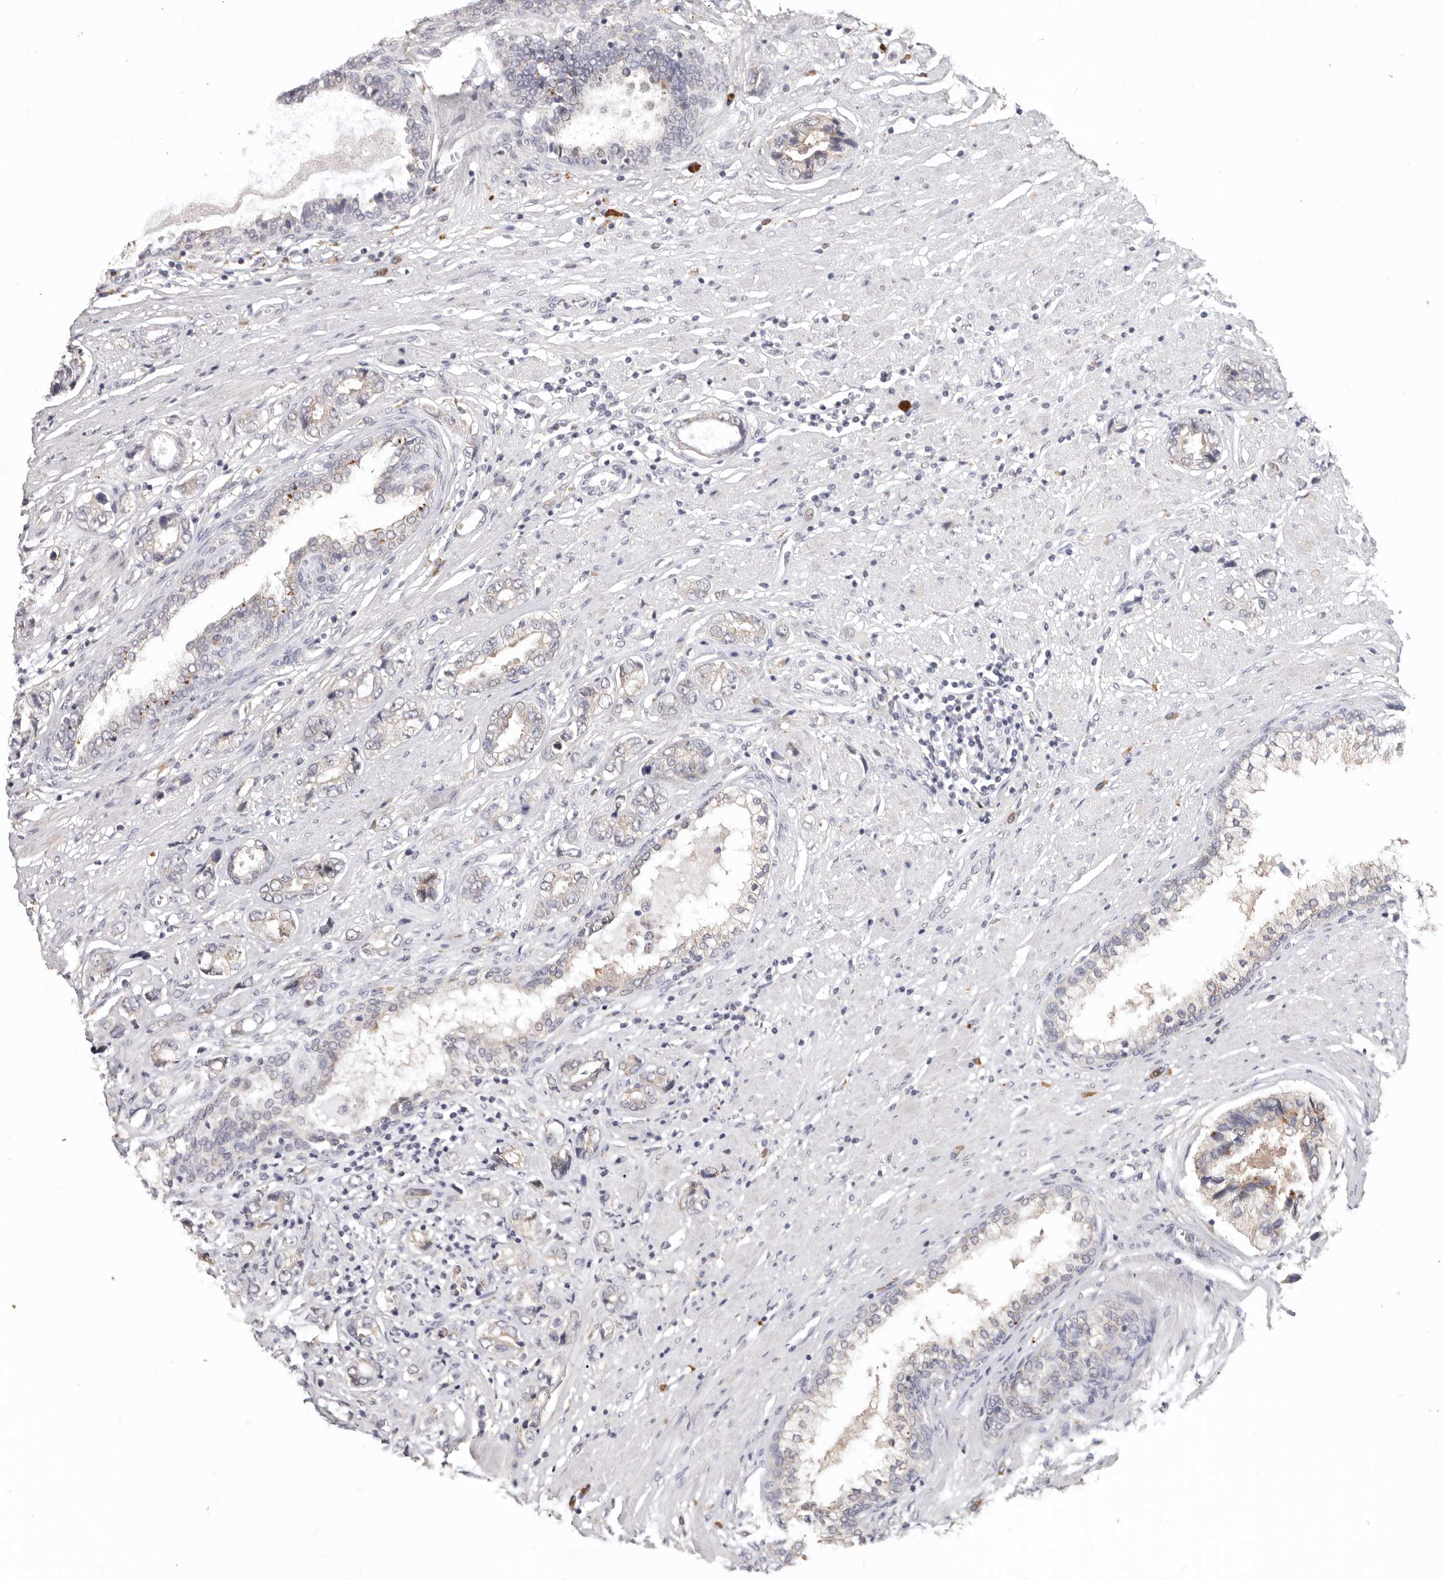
{"staining": {"intensity": "negative", "quantity": "none", "location": "none"}, "tissue": "prostate cancer", "cell_type": "Tumor cells", "image_type": "cancer", "snomed": [{"axis": "morphology", "description": "Adenocarcinoma, High grade"}, {"axis": "topography", "description": "Prostate"}], "caption": "Immunohistochemistry histopathology image of neoplastic tissue: prostate cancer stained with DAB displays no significant protein expression in tumor cells.", "gene": "WDR77", "patient": {"sex": "male", "age": 61}}